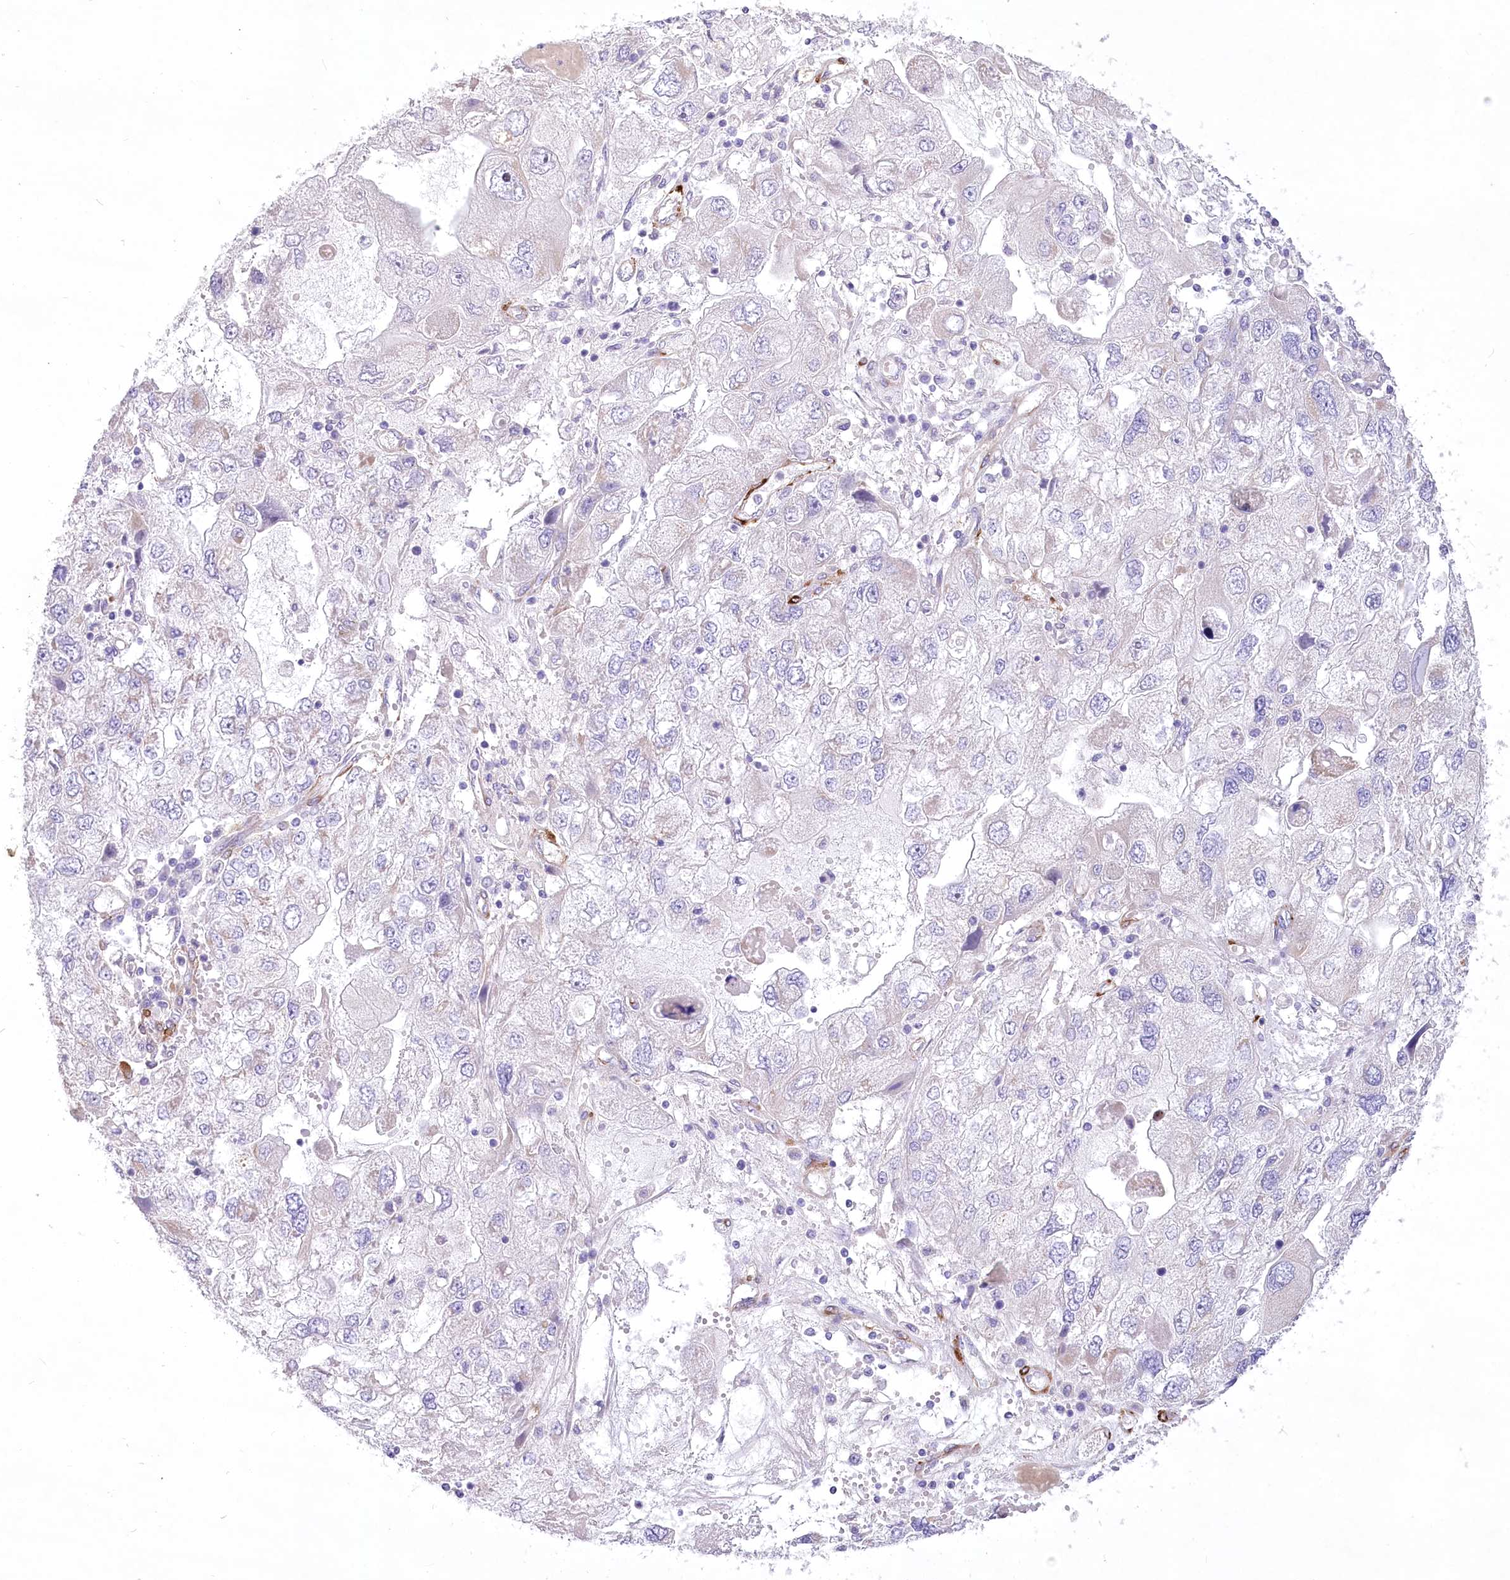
{"staining": {"intensity": "negative", "quantity": "none", "location": "none"}, "tissue": "endometrial cancer", "cell_type": "Tumor cells", "image_type": "cancer", "snomed": [{"axis": "morphology", "description": "Adenocarcinoma, NOS"}, {"axis": "topography", "description": "Endometrium"}], "caption": "Tumor cells show no significant protein expression in adenocarcinoma (endometrial).", "gene": "ANGPTL3", "patient": {"sex": "female", "age": 49}}